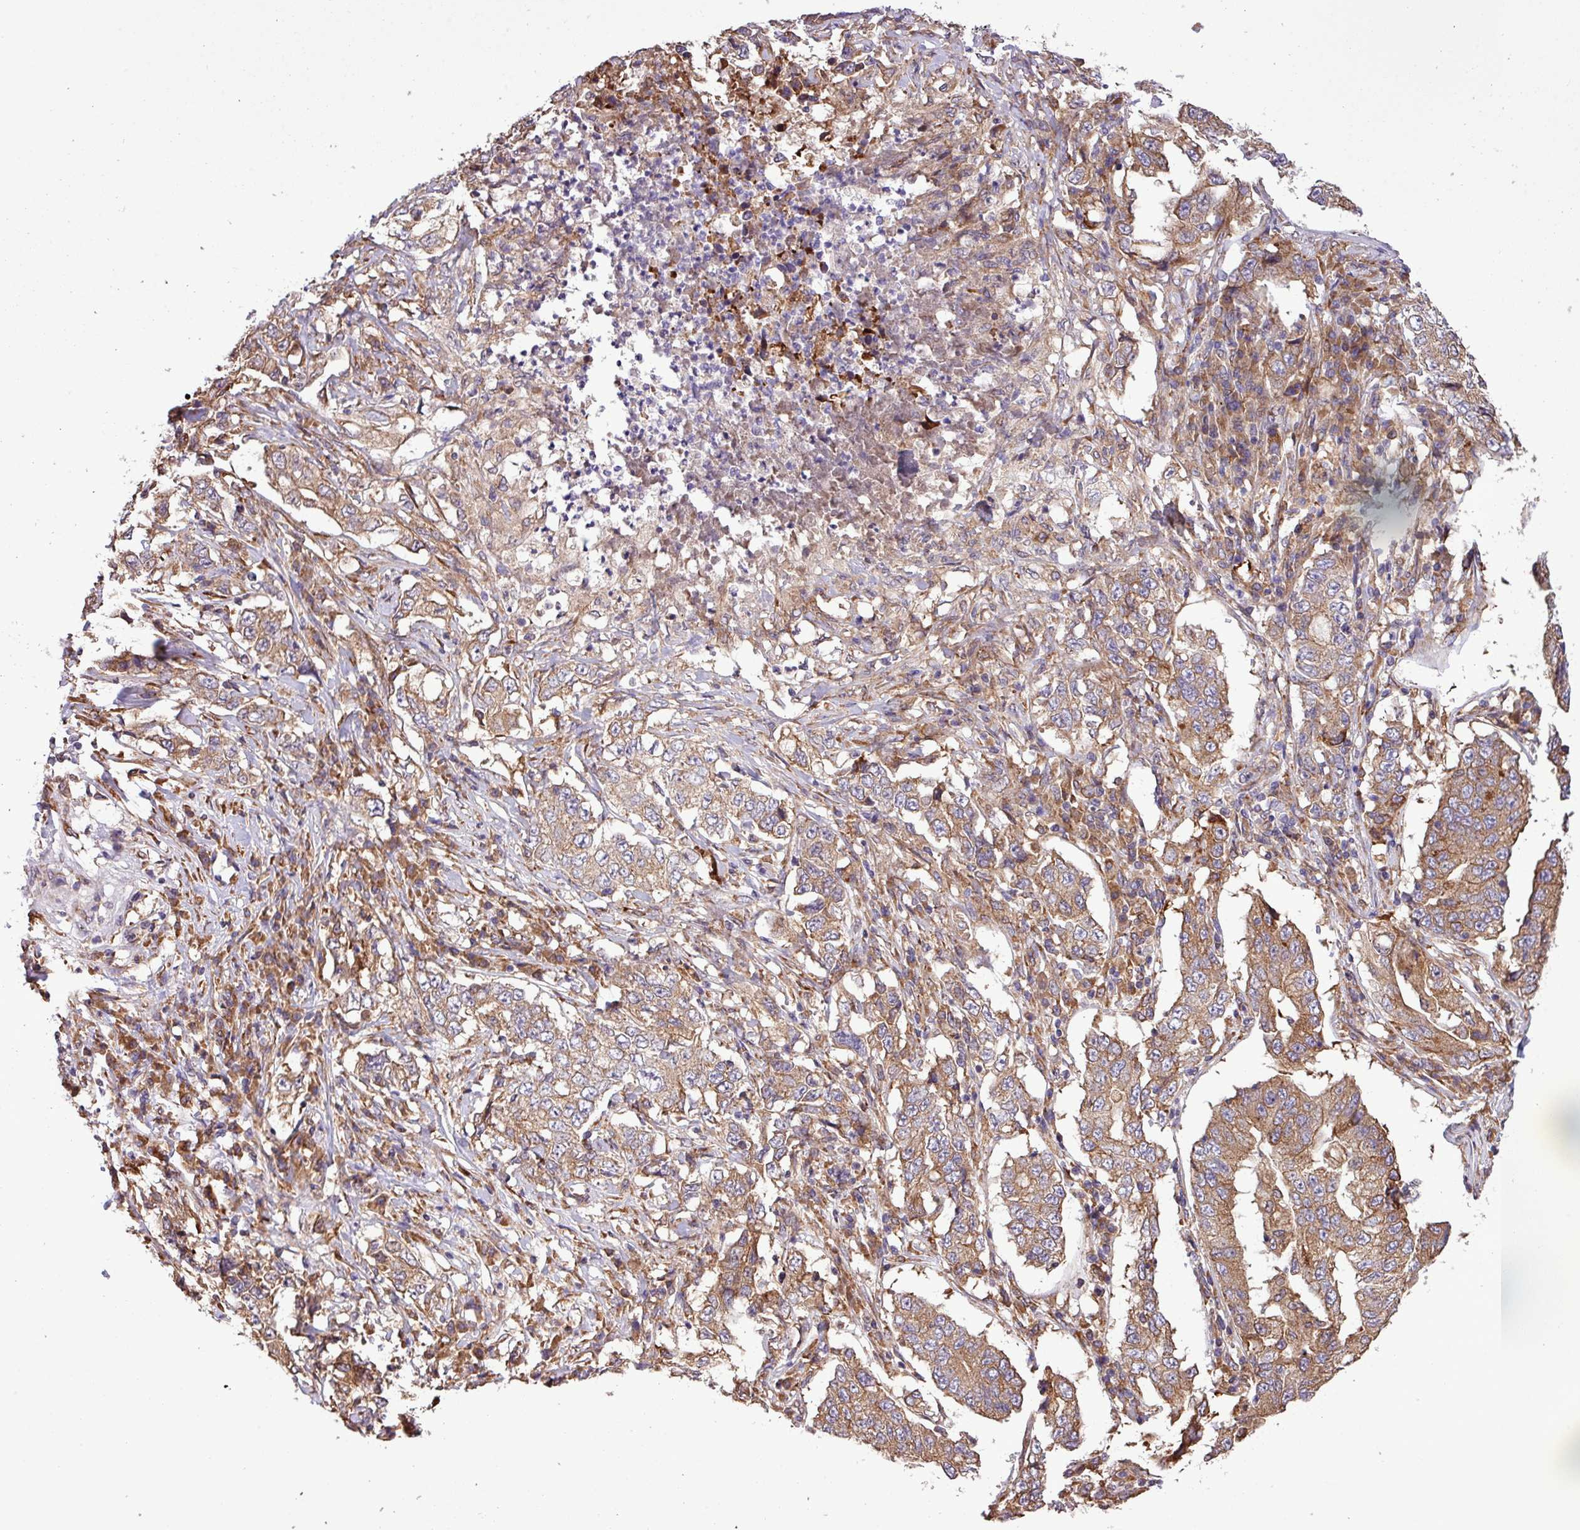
{"staining": {"intensity": "moderate", "quantity": ">75%", "location": "cytoplasmic/membranous"}, "tissue": "lung cancer", "cell_type": "Tumor cells", "image_type": "cancer", "snomed": [{"axis": "morphology", "description": "Adenocarcinoma, NOS"}, {"axis": "topography", "description": "Lung"}], "caption": "Immunohistochemical staining of lung cancer demonstrates medium levels of moderate cytoplasmic/membranous protein expression in about >75% of tumor cells.", "gene": "MEGF6", "patient": {"sex": "female", "age": 51}}